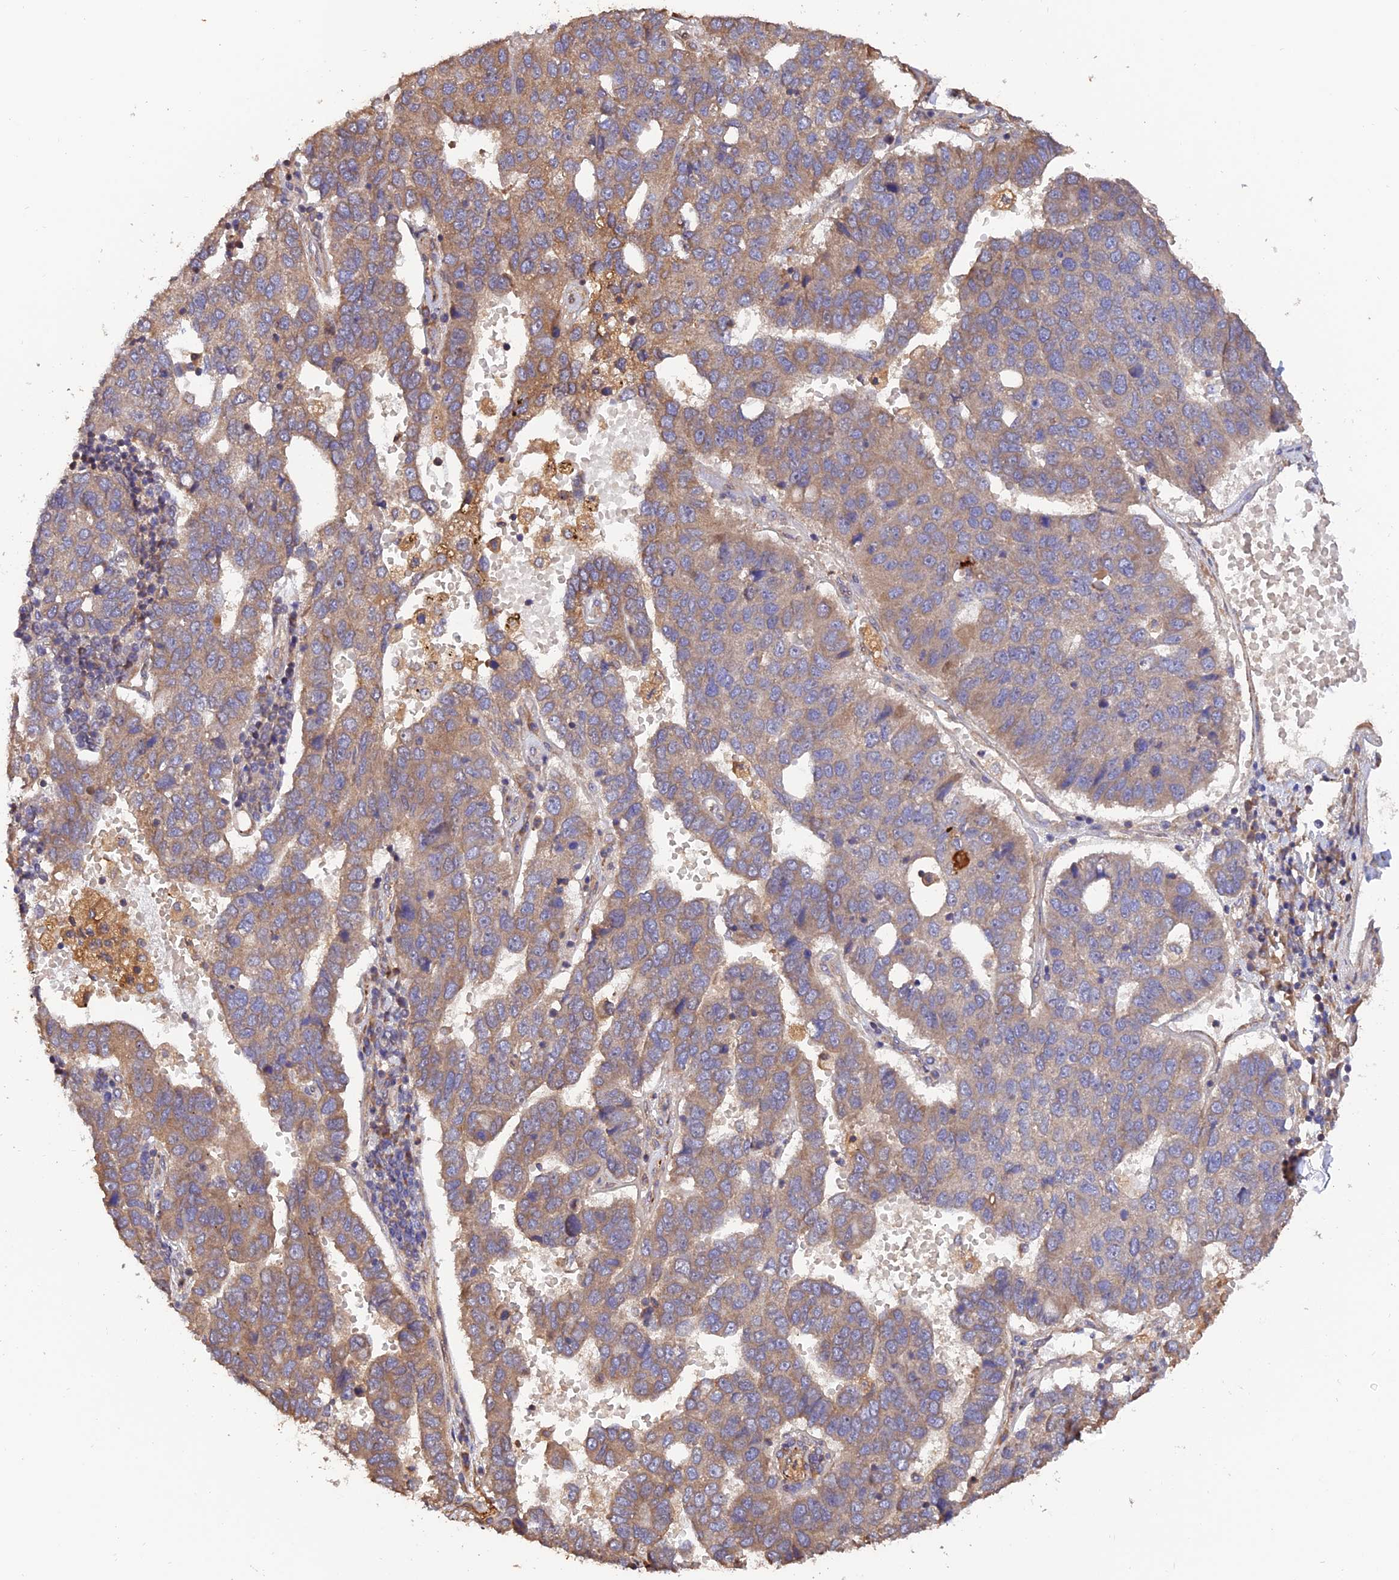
{"staining": {"intensity": "moderate", "quantity": "25%-75%", "location": "cytoplasmic/membranous"}, "tissue": "pancreatic cancer", "cell_type": "Tumor cells", "image_type": "cancer", "snomed": [{"axis": "morphology", "description": "Adenocarcinoma, NOS"}, {"axis": "topography", "description": "Pancreas"}], "caption": "Approximately 25%-75% of tumor cells in adenocarcinoma (pancreatic) show moderate cytoplasmic/membranous protein positivity as visualized by brown immunohistochemical staining.", "gene": "CREBL2", "patient": {"sex": "female", "age": 61}}